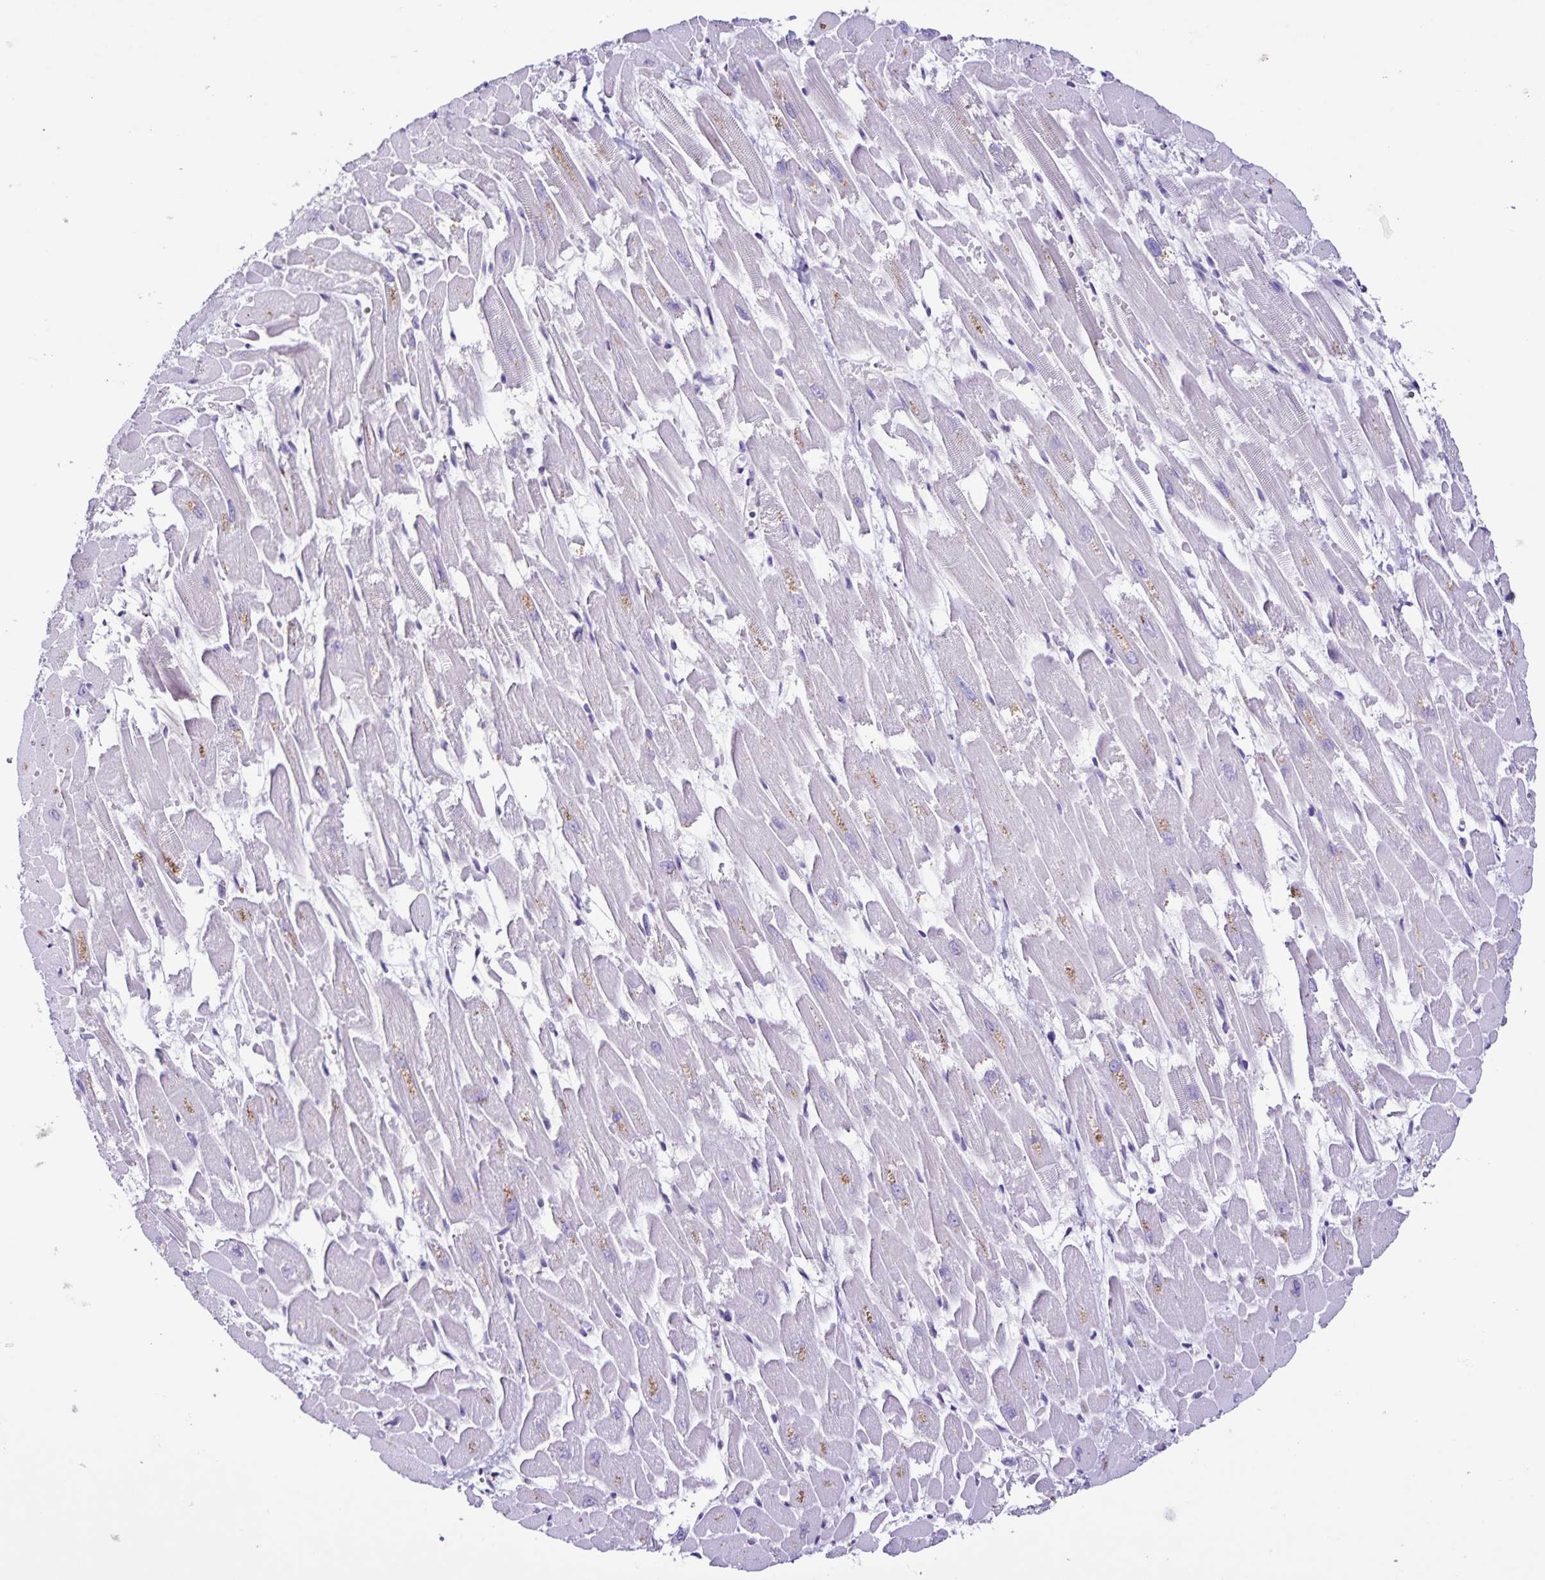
{"staining": {"intensity": "weak", "quantity": "<25%", "location": "cytoplasmic/membranous"}, "tissue": "heart muscle", "cell_type": "Cardiomyocytes", "image_type": "normal", "snomed": [{"axis": "morphology", "description": "Normal tissue, NOS"}, {"axis": "topography", "description": "Heart"}], "caption": "Histopathology image shows no significant protein positivity in cardiomyocytes of unremarkable heart muscle. (DAB IHC, high magnification).", "gene": "OSBPL5", "patient": {"sex": "female", "age": 52}}